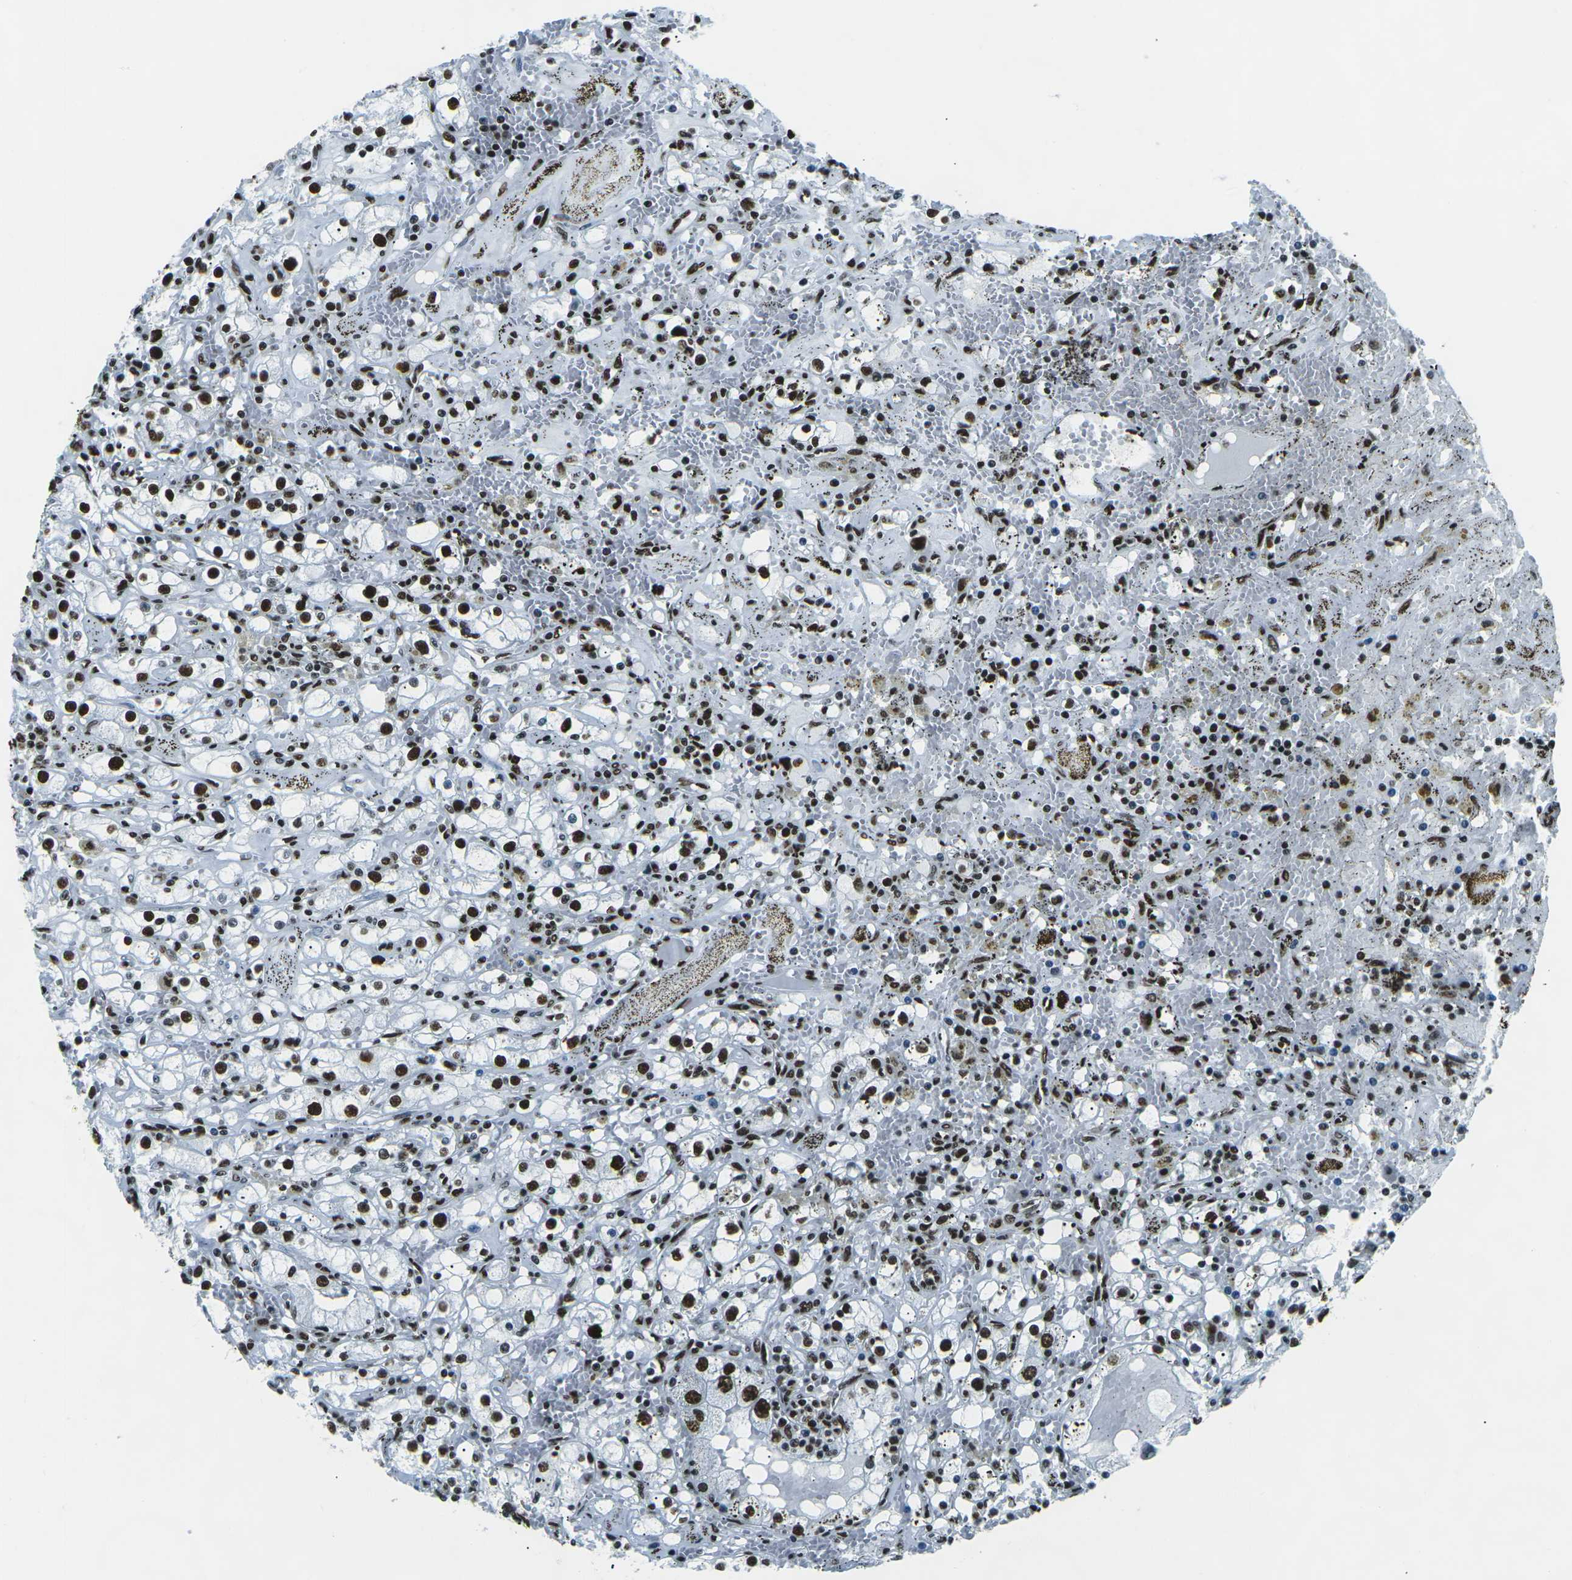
{"staining": {"intensity": "strong", "quantity": "25%-75%", "location": "nuclear"}, "tissue": "renal cancer", "cell_type": "Tumor cells", "image_type": "cancer", "snomed": [{"axis": "morphology", "description": "Adenocarcinoma, NOS"}, {"axis": "topography", "description": "Kidney"}], "caption": "IHC of human renal adenocarcinoma reveals high levels of strong nuclear expression in about 25%-75% of tumor cells.", "gene": "HNRNPL", "patient": {"sex": "male", "age": 56}}